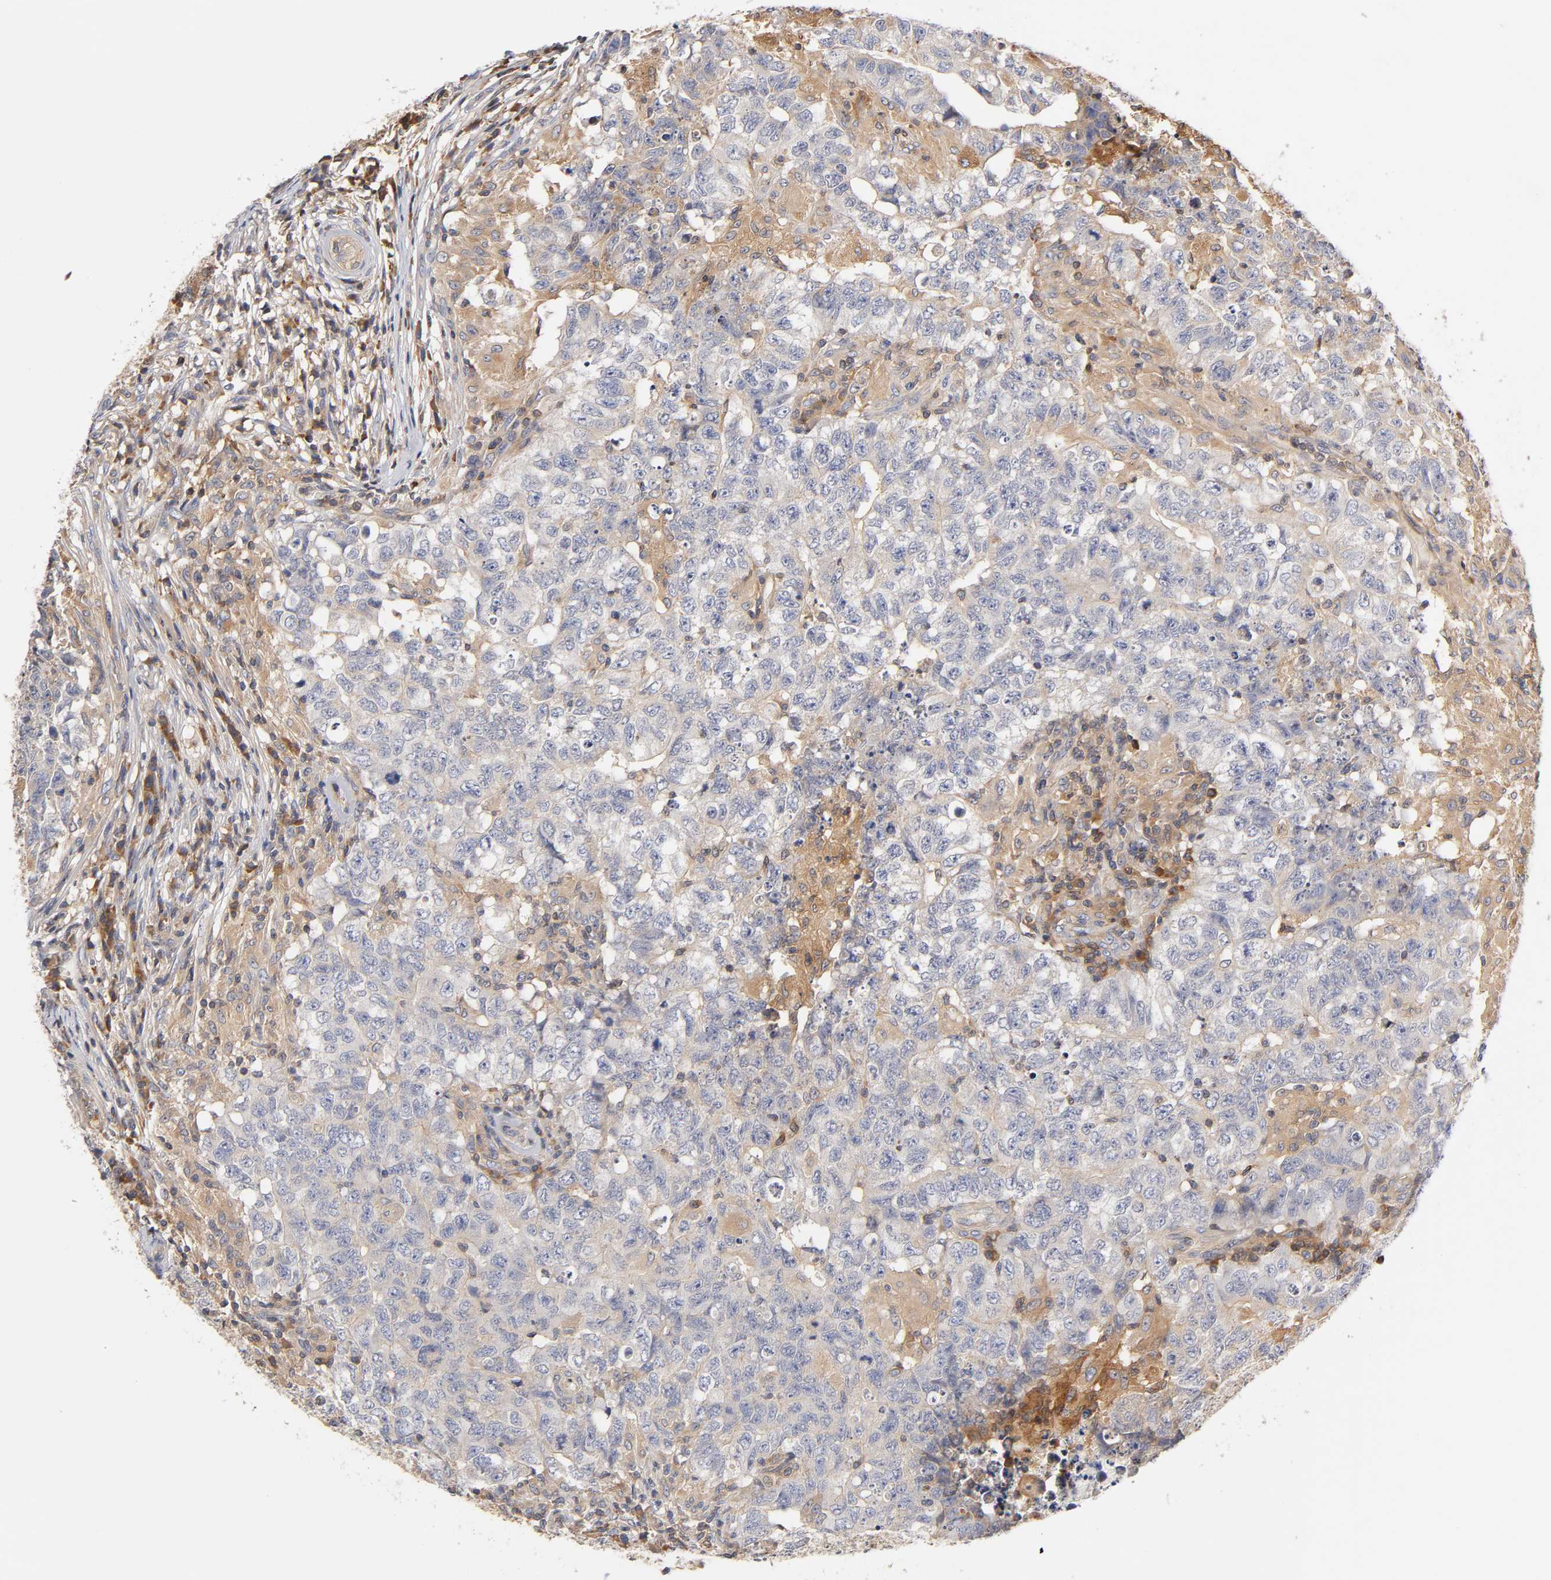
{"staining": {"intensity": "weak", "quantity": ">75%", "location": "cytoplasmic/membranous"}, "tissue": "testis cancer", "cell_type": "Tumor cells", "image_type": "cancer", "snomed": [{"axis": "morphology", "description": "Carcinoma, Embryonal, NOS"}, {"axis": "topography", "description": "Testis"}], "caption": "Immunohistochemical staining of human testis cancer (embryonal carcinoma) shows low levels of weak cytoplasmic/membranous protein positivity in about >75% of tumor cells. The protein is shown in brown color, while the nuclei are stained blue.", "gene": "RHOA", "patient": {"sex": "male", "age": 21}}